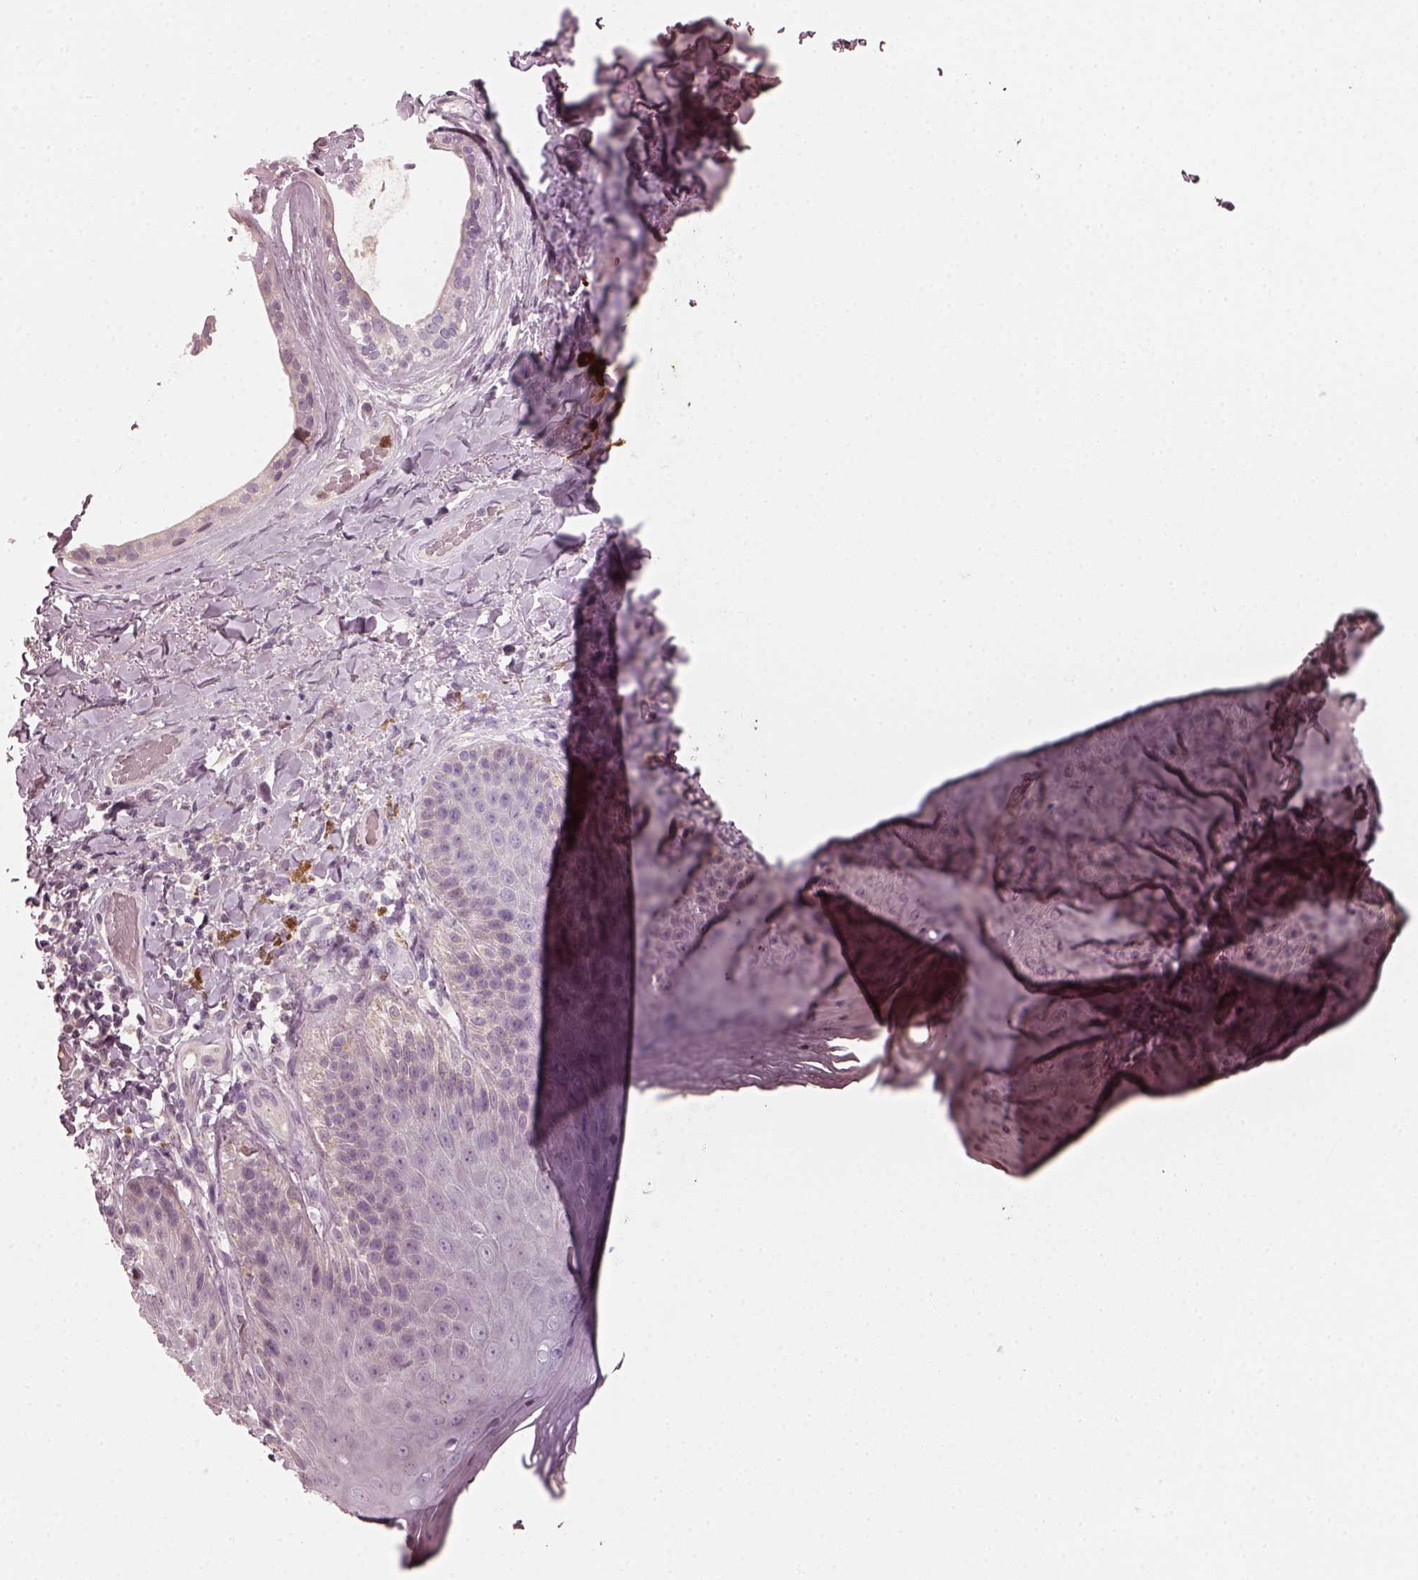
{"staining": {"intensity": "negative", "quantity": "none", "location": "none"}, "tissue": "skin", "cell_type": "Epidermal cells", "image_type": "normal", "snomed": [{"axis": "morphology", "description": "Normal tissue, NOS"}, {"axis": "topography", "description": "Anal"}], "caption": "Skin stained for a protein using immunohistochemistry (IHC) displays no expression epidermal cells.", "gene": "CHIT1", "patient": {"sex": "male", "age": 53}}